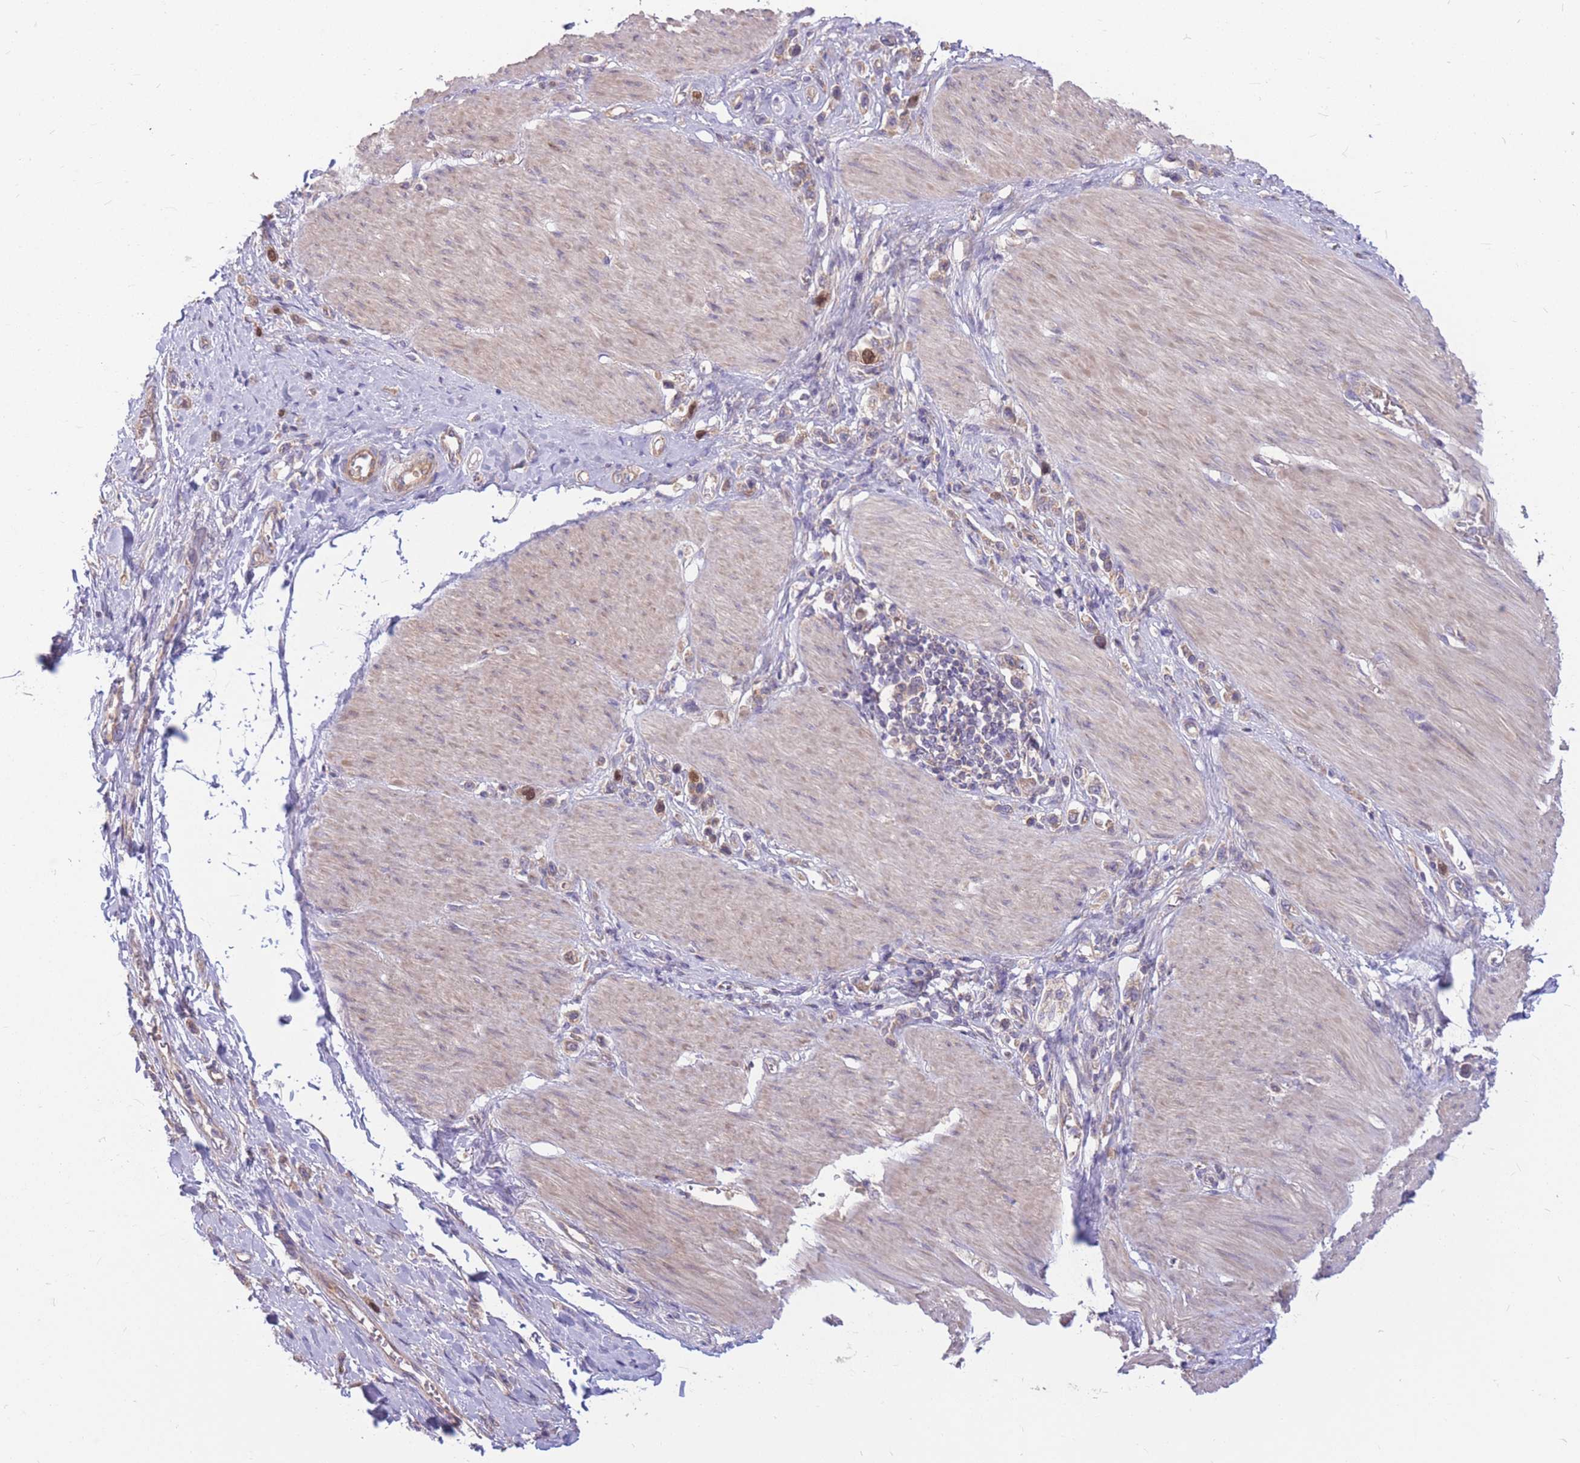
{"staining": {"intensity": "moderate", "quantity": "<25%", "location": "nuclear"}, "tissue": "stomach cancer", "cell_type": "Tumor cells", "image_type": "cancer", "snomed": [{"axis": "morphology", "description": "Adenocarcinoma, NOS"}, {"axis": "topography", "description": "Stomach"}], "caption": "IHC staining of adenocarcinoma (stomach), which demonstrates low levels of moderate nuclear staining in approximately <25% of tumor cells indicating moderate nuclear protein positivity. The staining was performed using DAB (3,3'-diaminobenzidine) (brown) for protein detection and nuclei were counterstained in hematoxylin (blue).", "gene": "GMNN", "patient": {"sex": "female", "age": 65}}